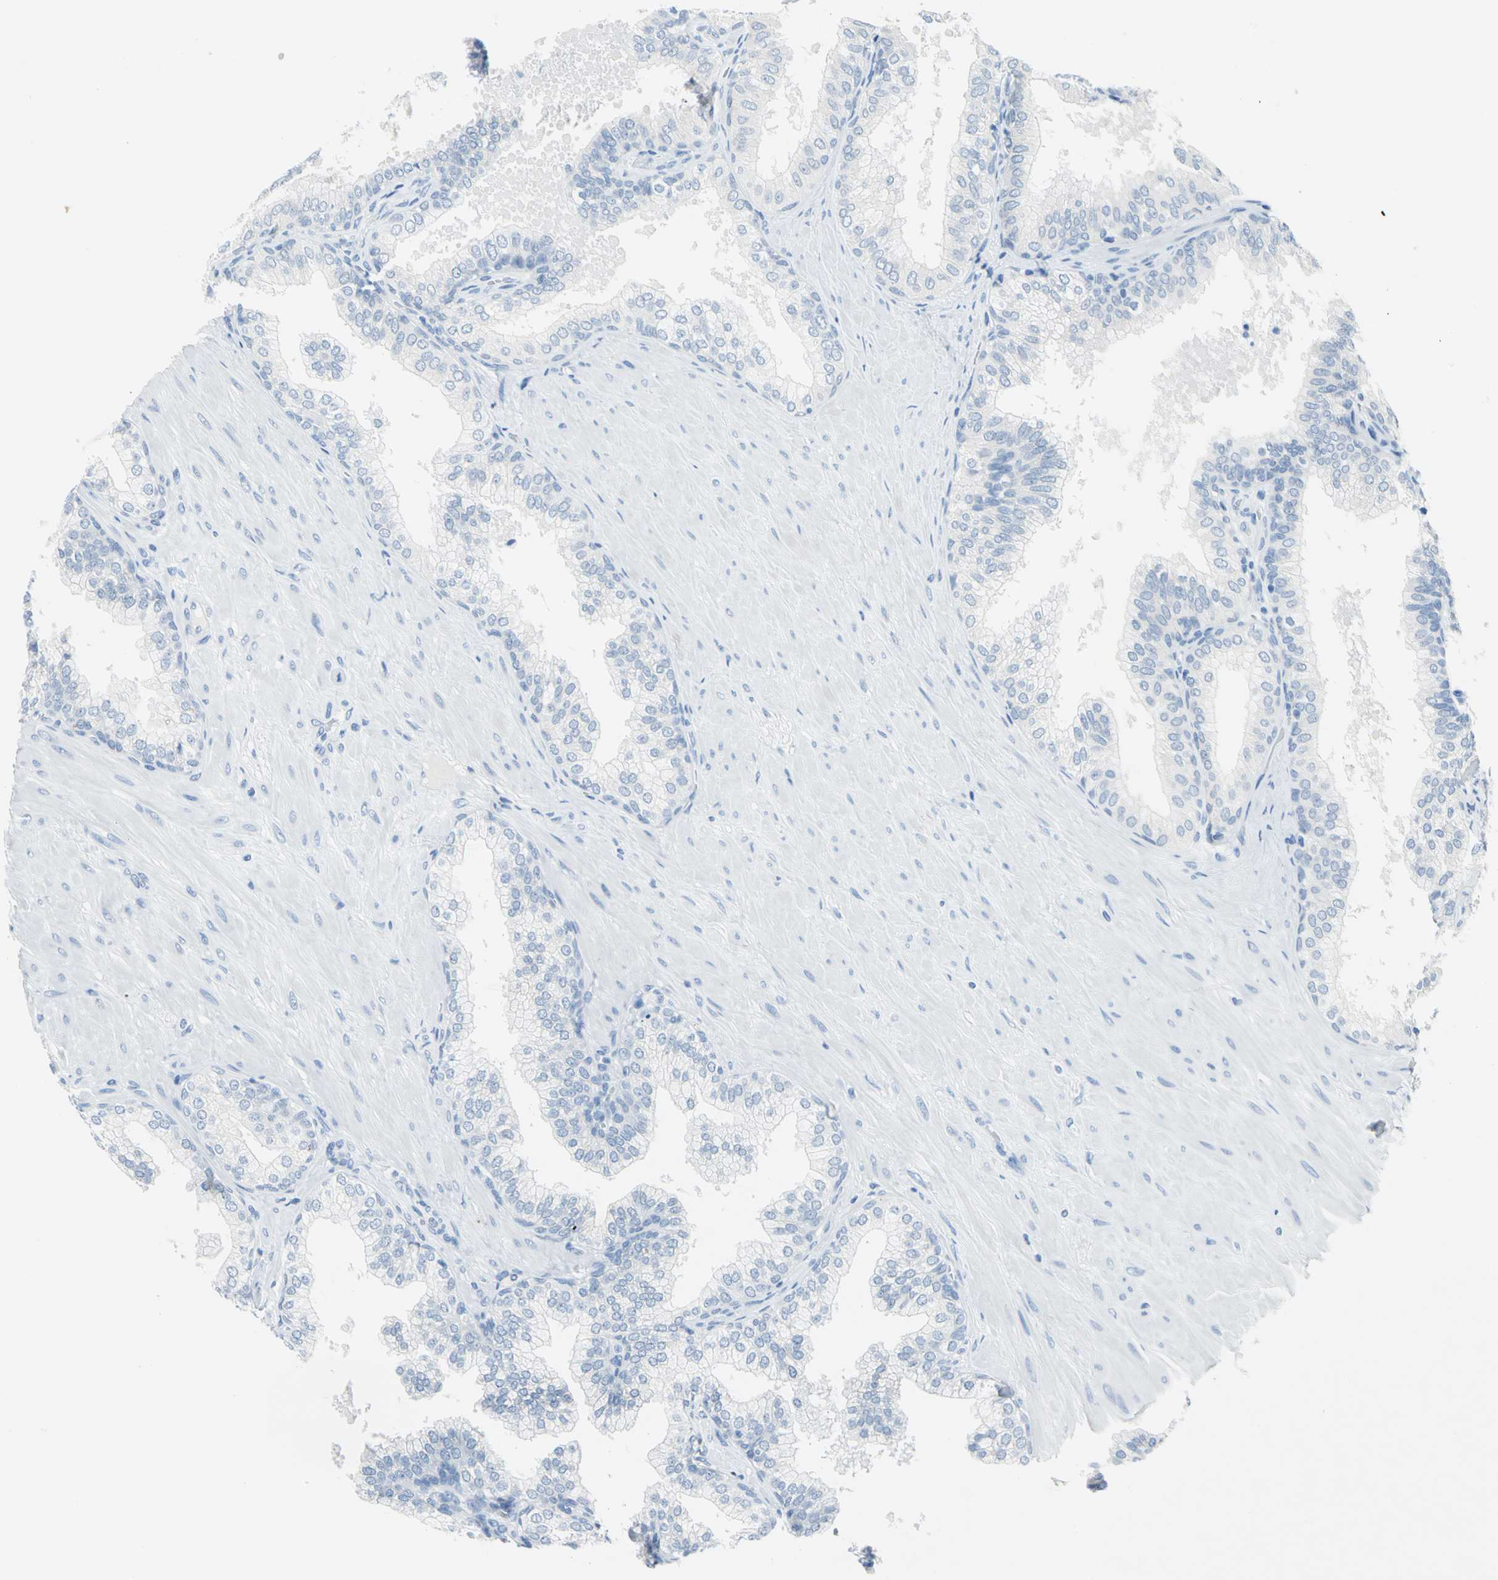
{"staining": {"intensity": "negative", "quantity": "none", "location": "none"}, "tissue": "prostate", "cell_type": "Glandular cells", "image_type": "normal", "snomed": [{"axis": "morphology", "description": "Normal tissue, NOS"}, {"axis": "topography", "description": "Prostate"}], "caption": "Glandular cells are negative for brown protein staining in benign prostate. (Brightfield microscopy of DAB (3,3'-diaminobenzidine) immunohistochemistry at high magnification).", "gene": "PKLR", "patient": {"sex": "male", "age": 60}}